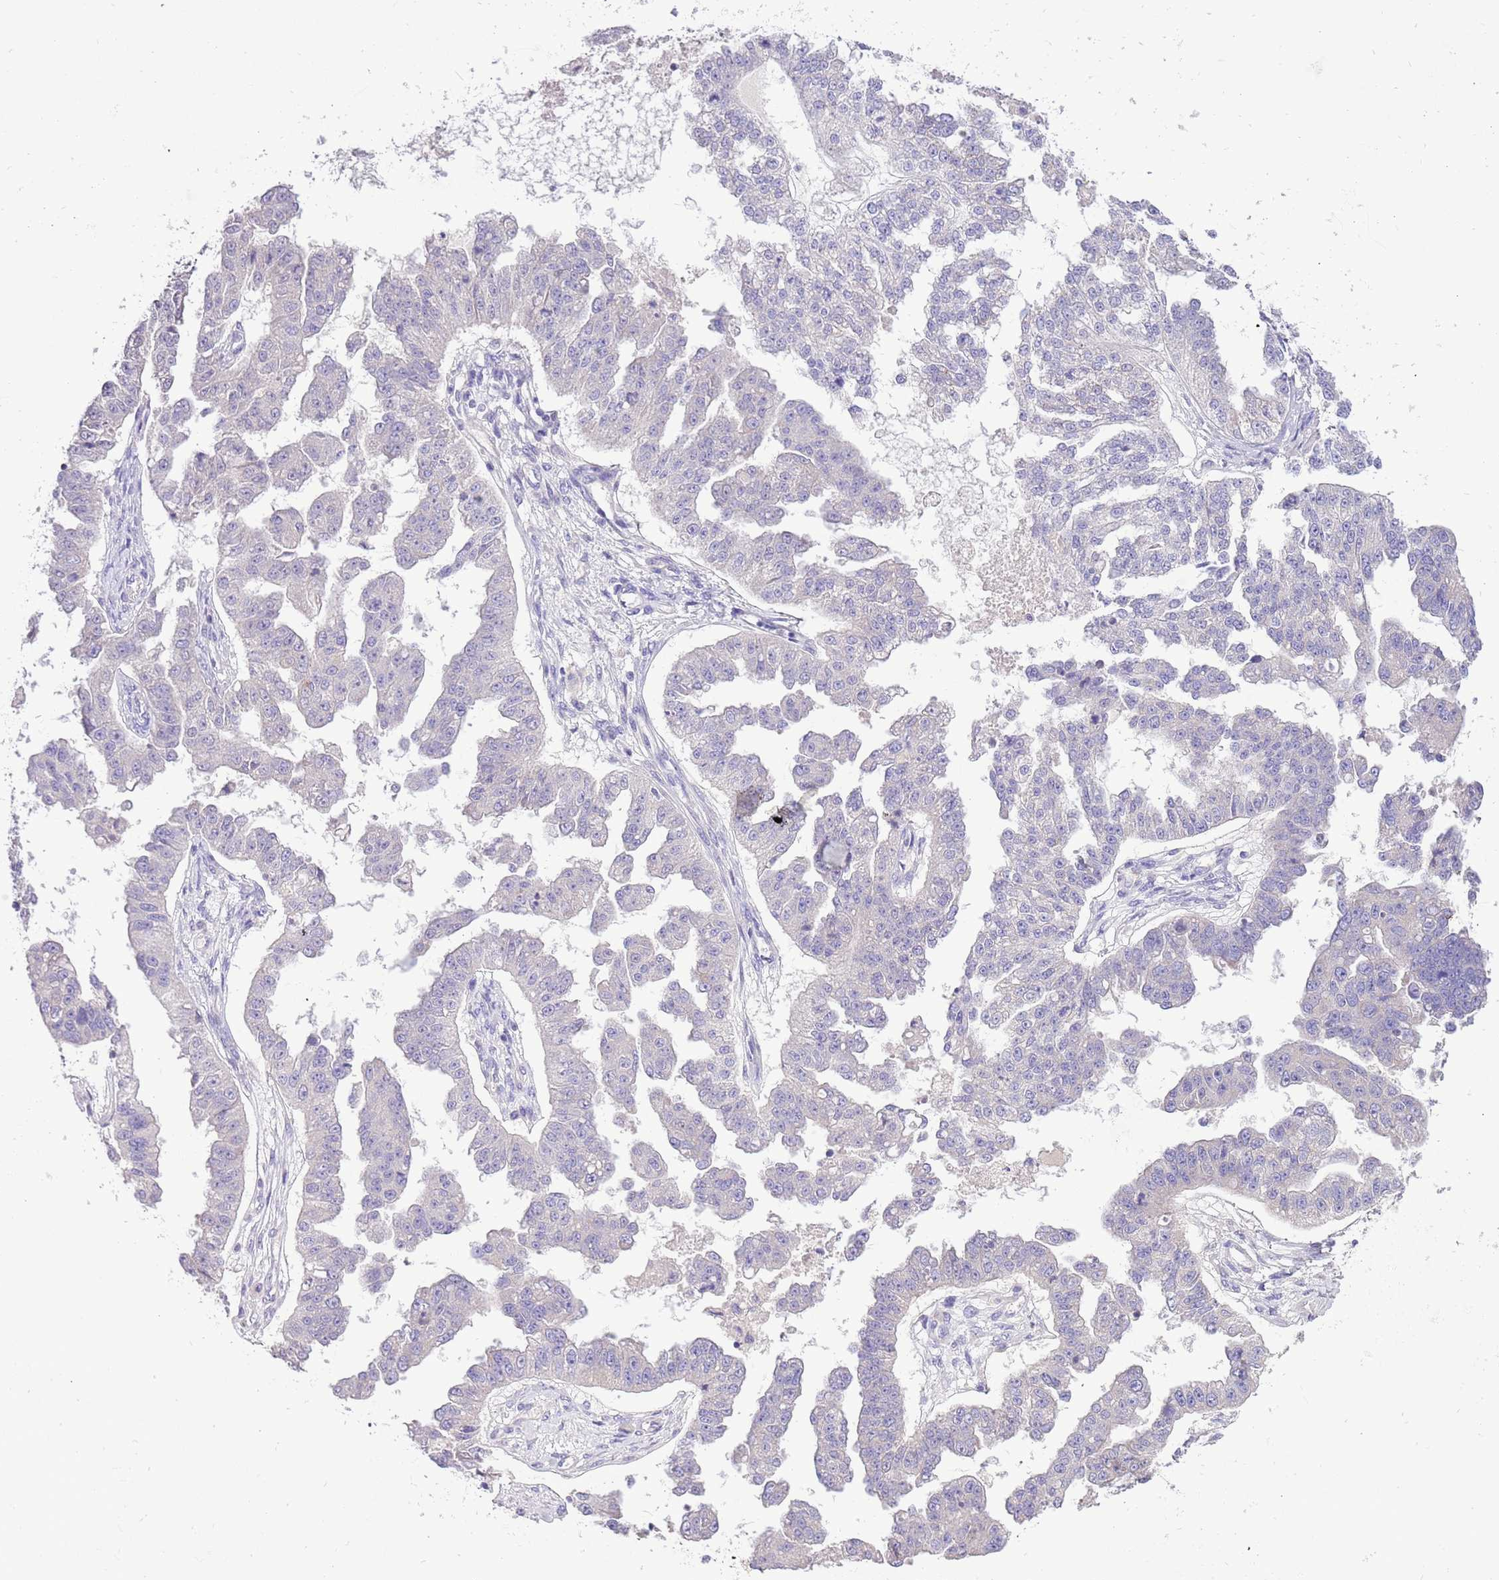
{"staining": {"intensity": "negative", "quantity": "none", "location": "none"}, "tissue": "ovarian cancer", "cell_type": "Tumor cells", "image_type": "cancer", "snomed": [{"axis": "morphology", "description": "Cystadenocarcinoma, serous, NOS"}, {"axis": "topography", "description": "Ovary"}], "caption": "An immunohistochemistry (IHC) image of ovarian cancer (serous cystadenocarcinoma) is shown. There is no staining in tumor cells of ovarian cancer (serous cystadenocarcinoma).", "gene": "GLCE", "patient": {"sex": "female", "age": 58}}